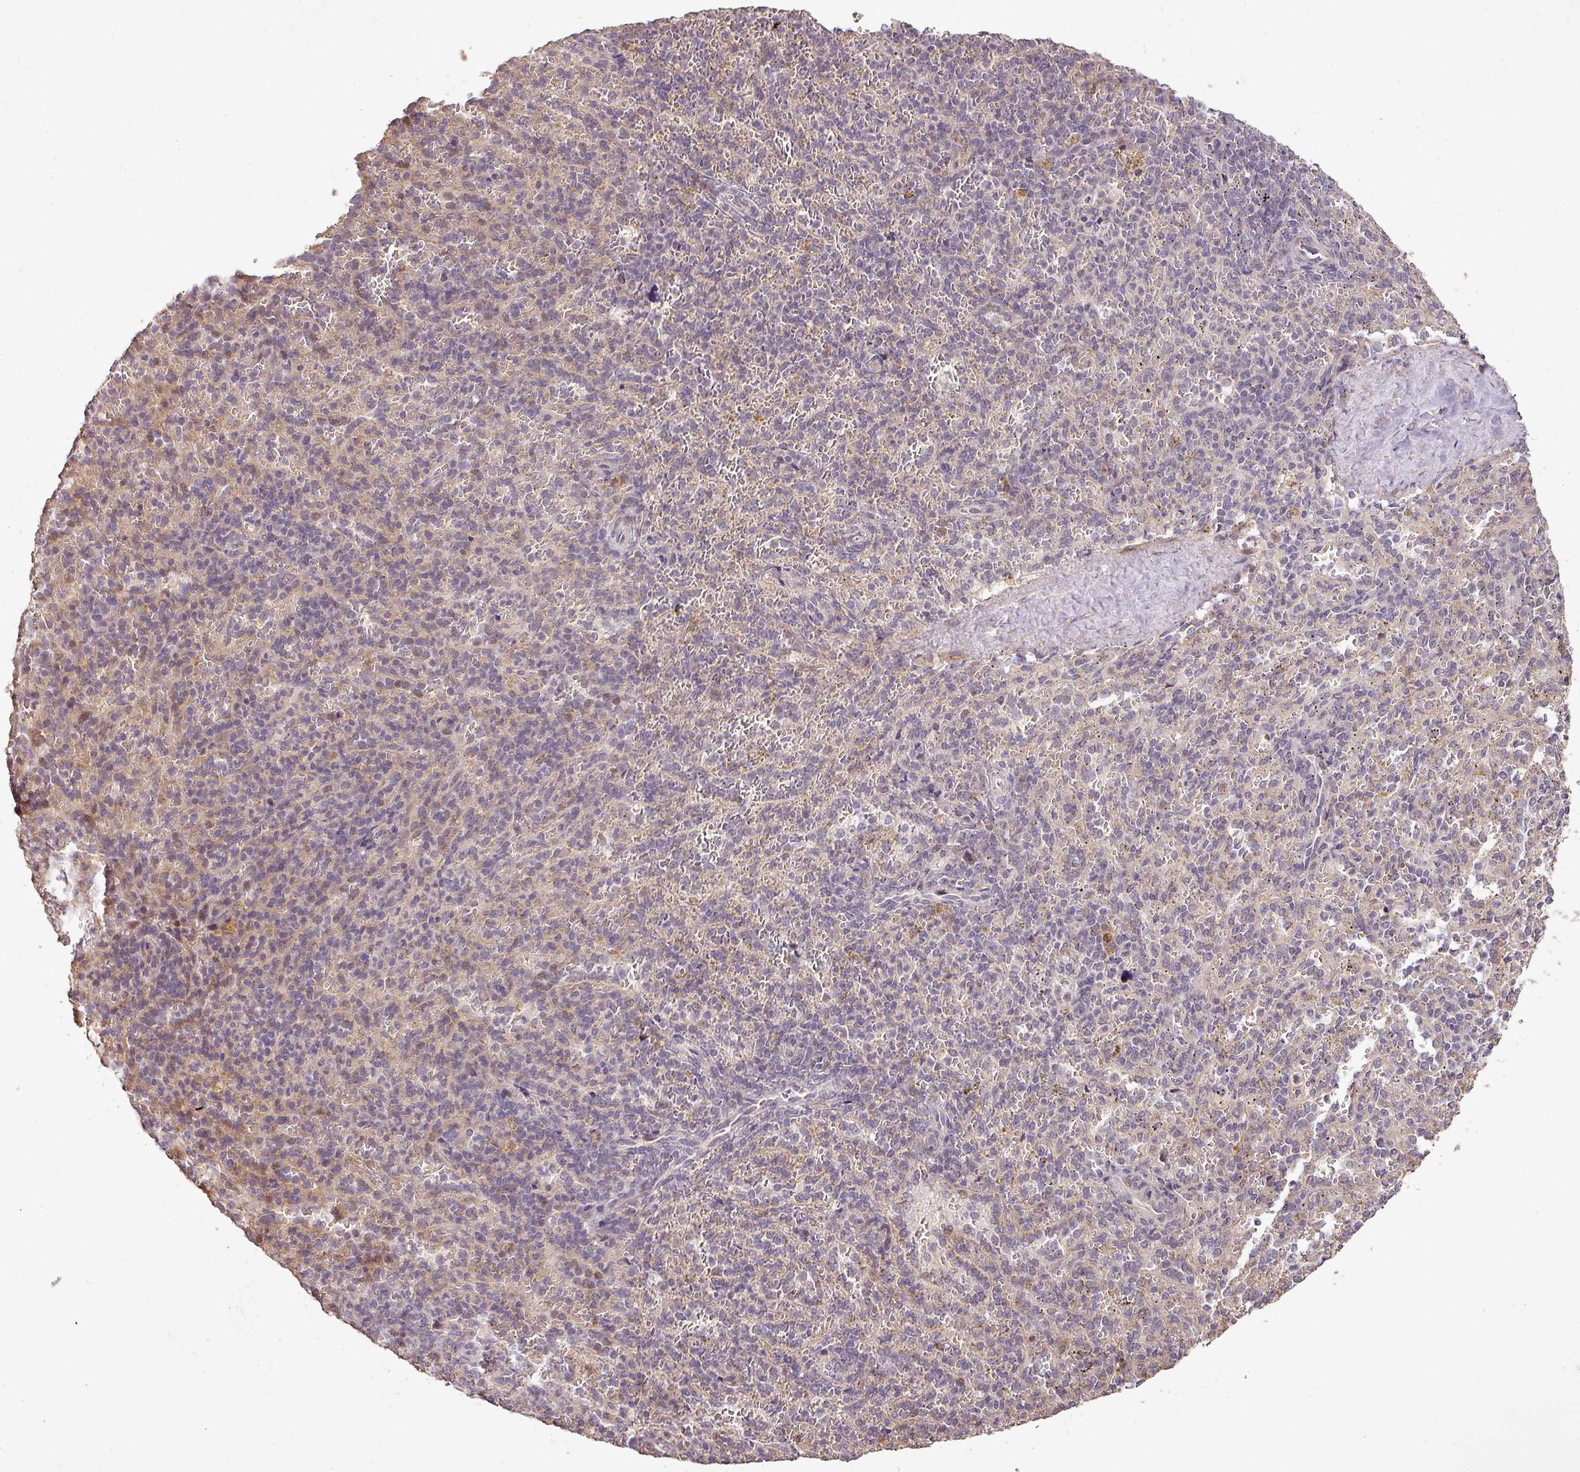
{"staining": {"intensity": "weak", "quantity": "<25%", "location": "cytoplasmic/membranous"}, "tissue": "spleen", "cell_type": "Cells in red pulp", "image_type": "normal", "snomed": [{"axis": "morphology", "description": "Normal tissue, NOS"}, {"axis": "topography", "description": "Spleen"}], "caption": "The histopathology image shows no staining of cells in red pulp in unremarkable spleen. (DAB immunohistochemistry with hematoxylin counter stain).", "gene": "BPIFB3", "patient": {"sex": "female", "age": 21}}